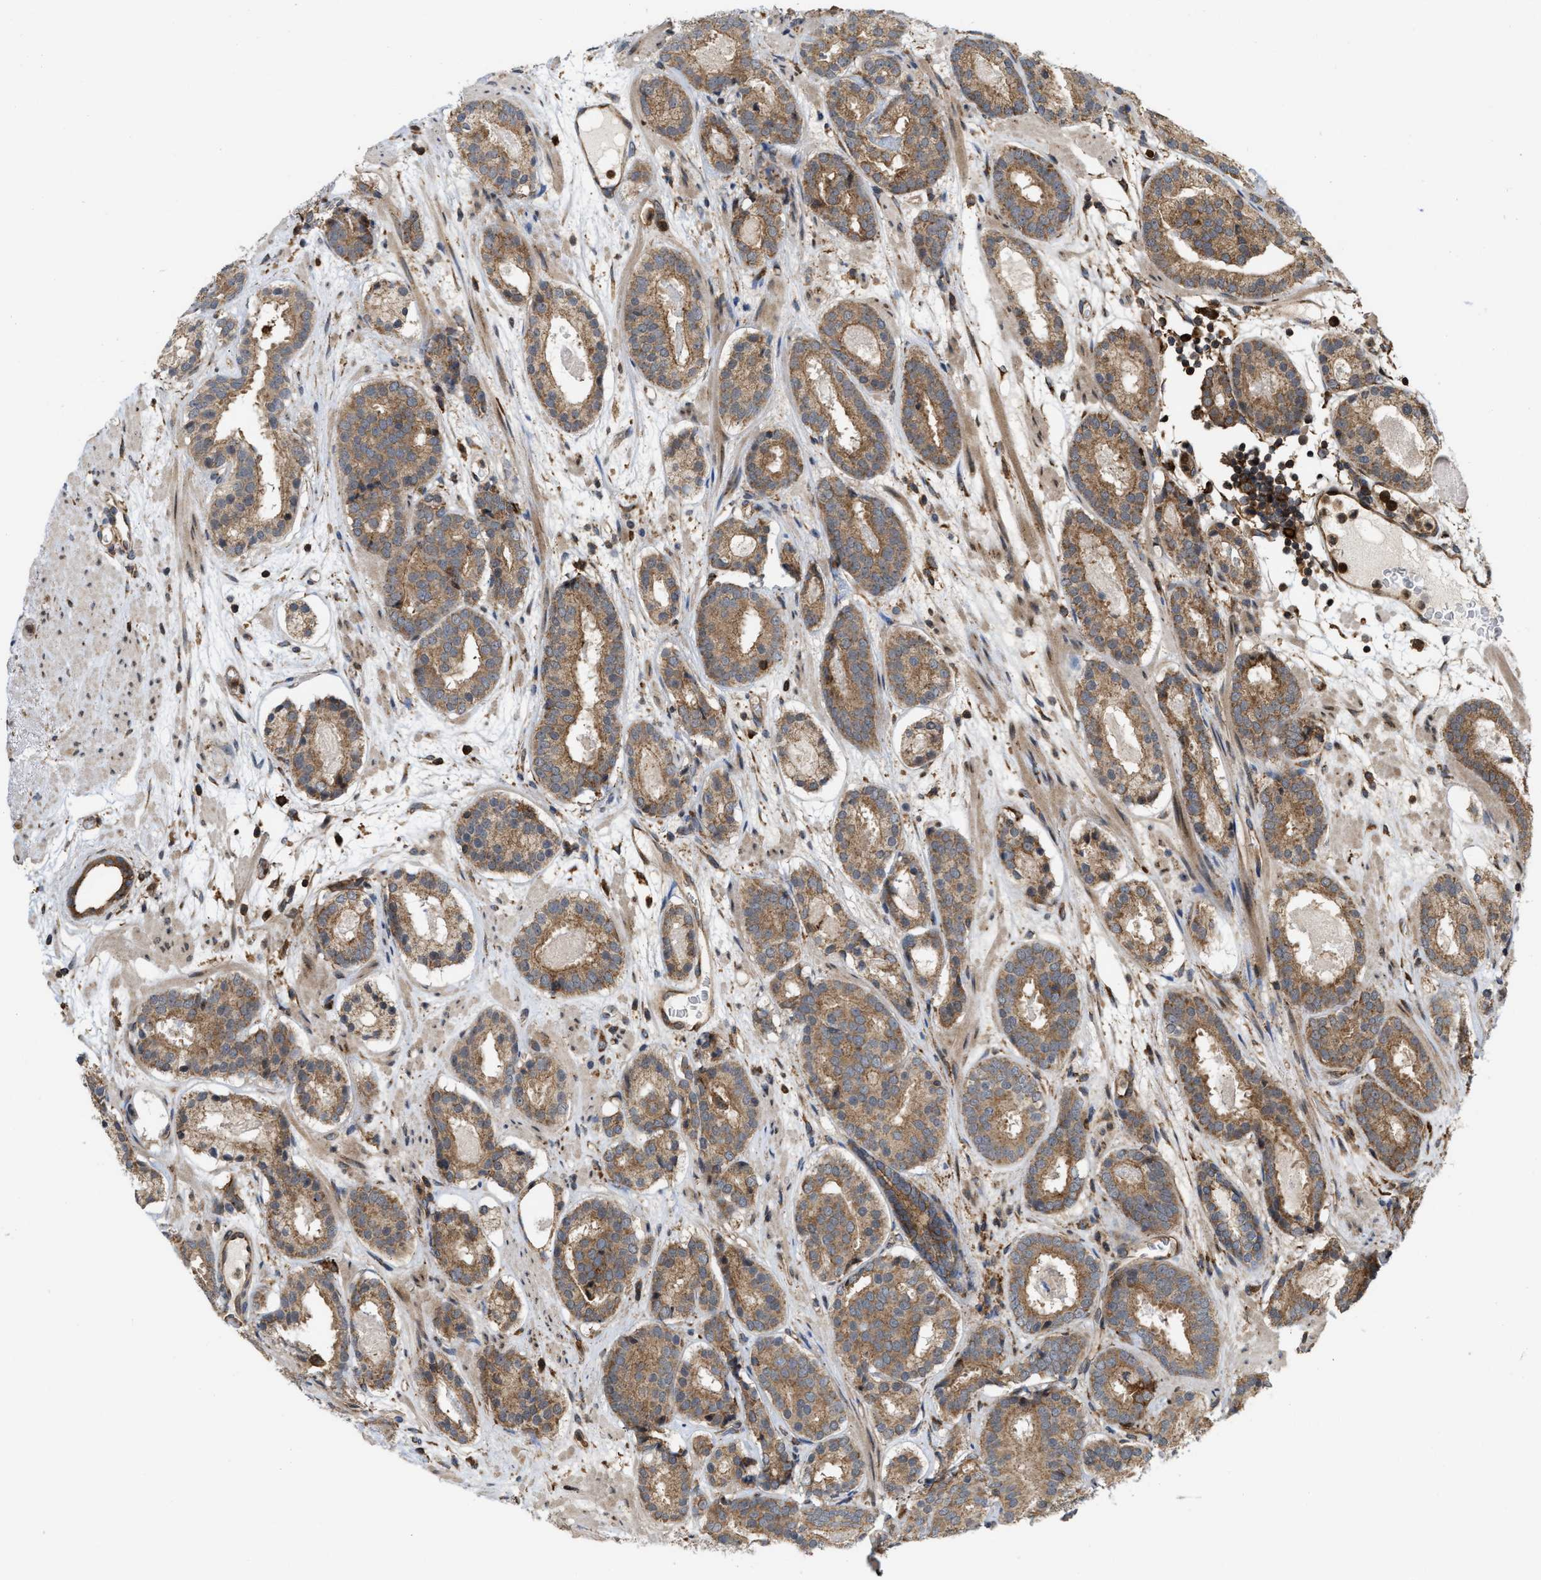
{"staining": {"intensity": "moderate", "quantity": ">75%", "location": "cytoplasmic/membranous"}, "tissue": "prostate cancer", "cell_type": "Tumor cells", "image_type": "cancer", "snomed": [{"axis": "morphology", "description": "Adenocarcinoma, Low grade"}, {"axis": "topography", "description": "Prostate"}], "caption": "This image reveals immunohistochemistry staining of human adenocarcinoma (low-grade) (prostate), with medium moderate cytoplasmic/membranous staining in approximately >75% of tumor cells.", "gene": "IQCE", "patient": {"sex": "male", "age": 69}}